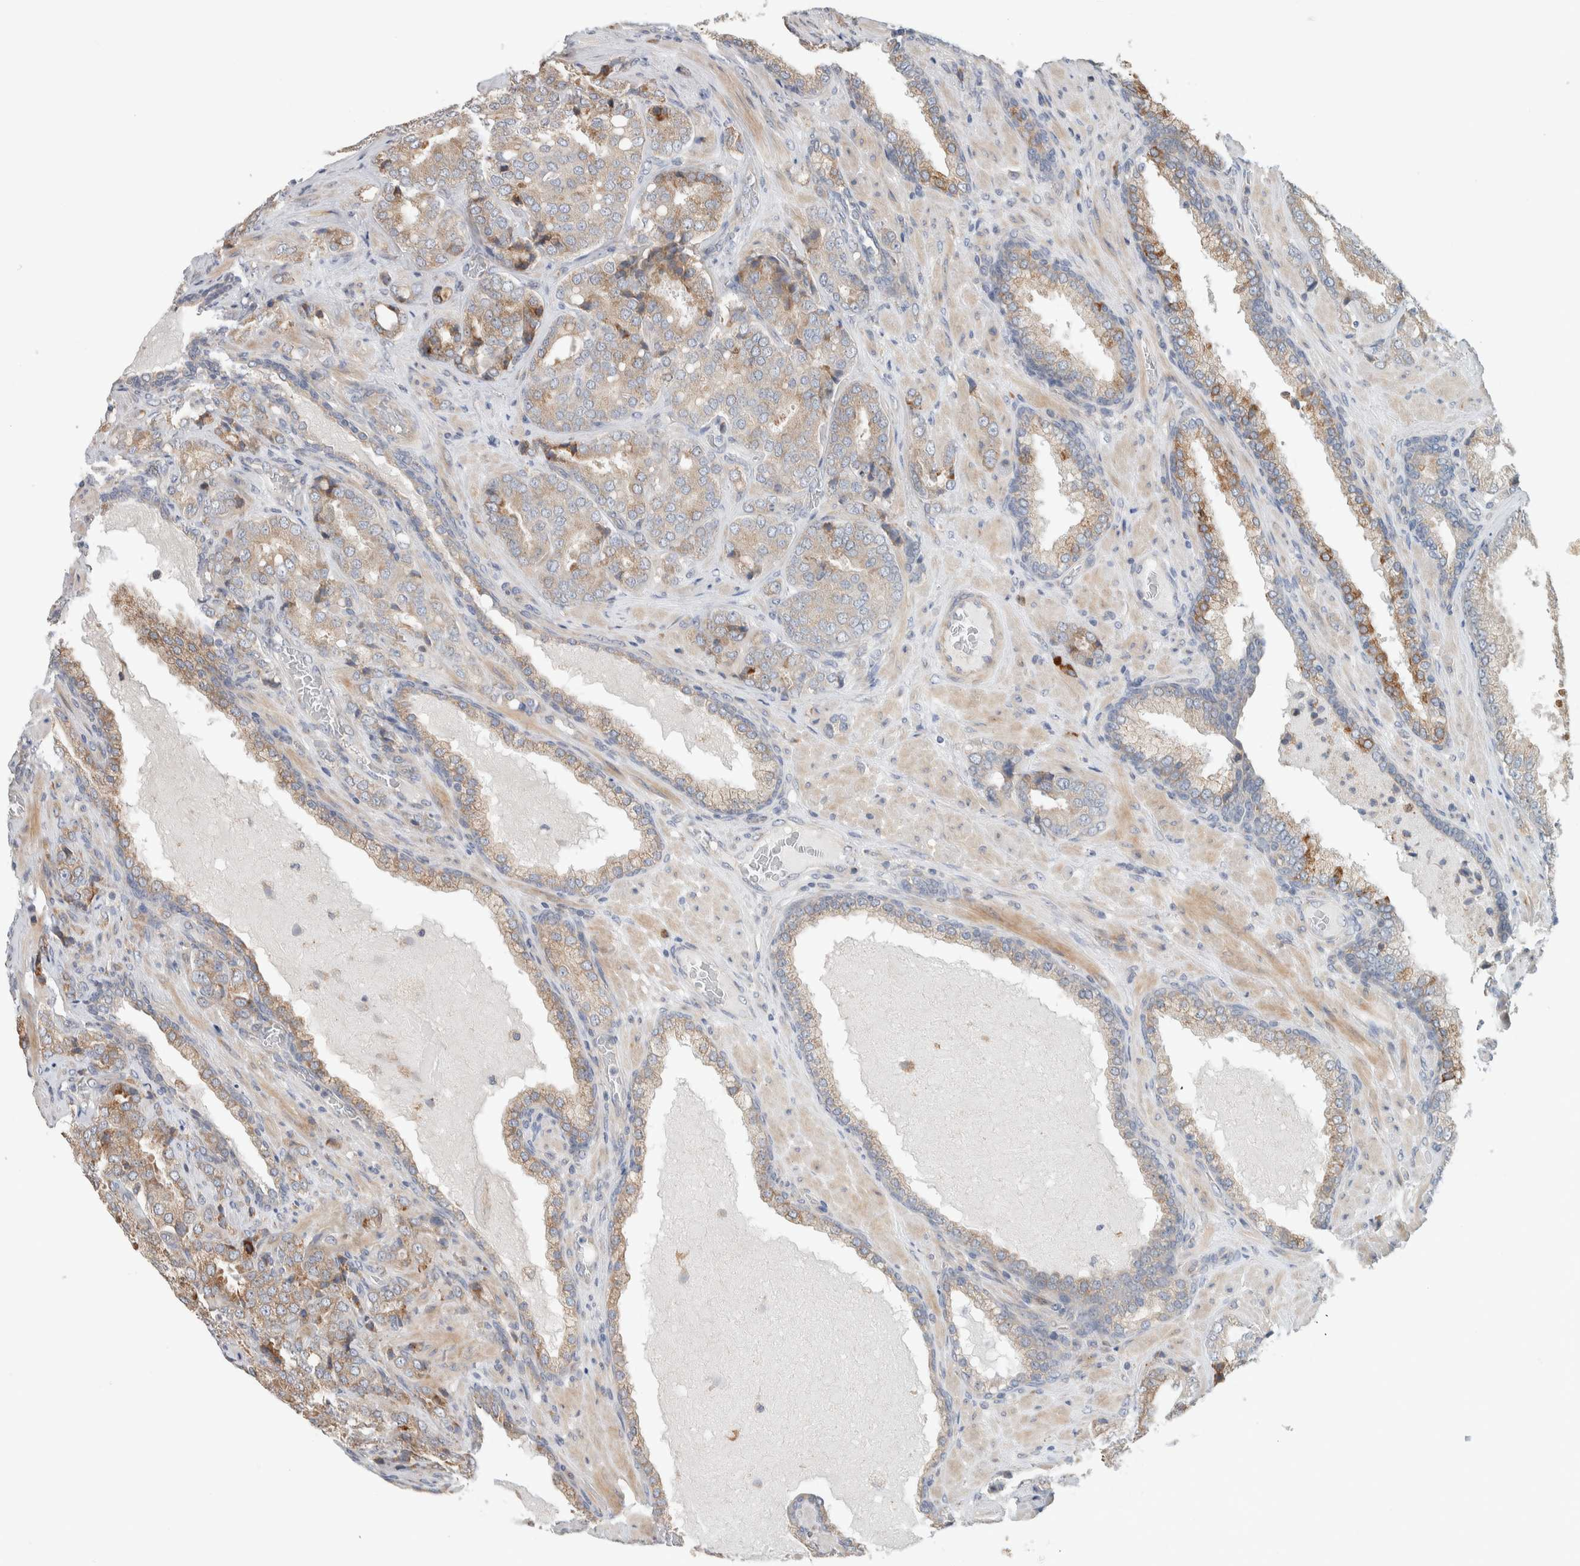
{"staining": {"intensity": "moderate", "quantity": "25%-75%", "location": "cytoplasmic/membranous"}, "tissue": "prostate cancer", "cell_type": "Tumor cells", "image_type": "cancer", "snomed": [{"axis": "morphology", "description": "Adenocarcinoma, High grade"}, {"axis": "topography", "description": "Prostate"}], "caption": "Protein expression analysis of prostate cancer exhibits moderate cytoplasmic/membranous expression in approximately 25%-75% of tumor cells.", "gene": "ADCY8", "patient": {"sex": "male", "age": 50}}